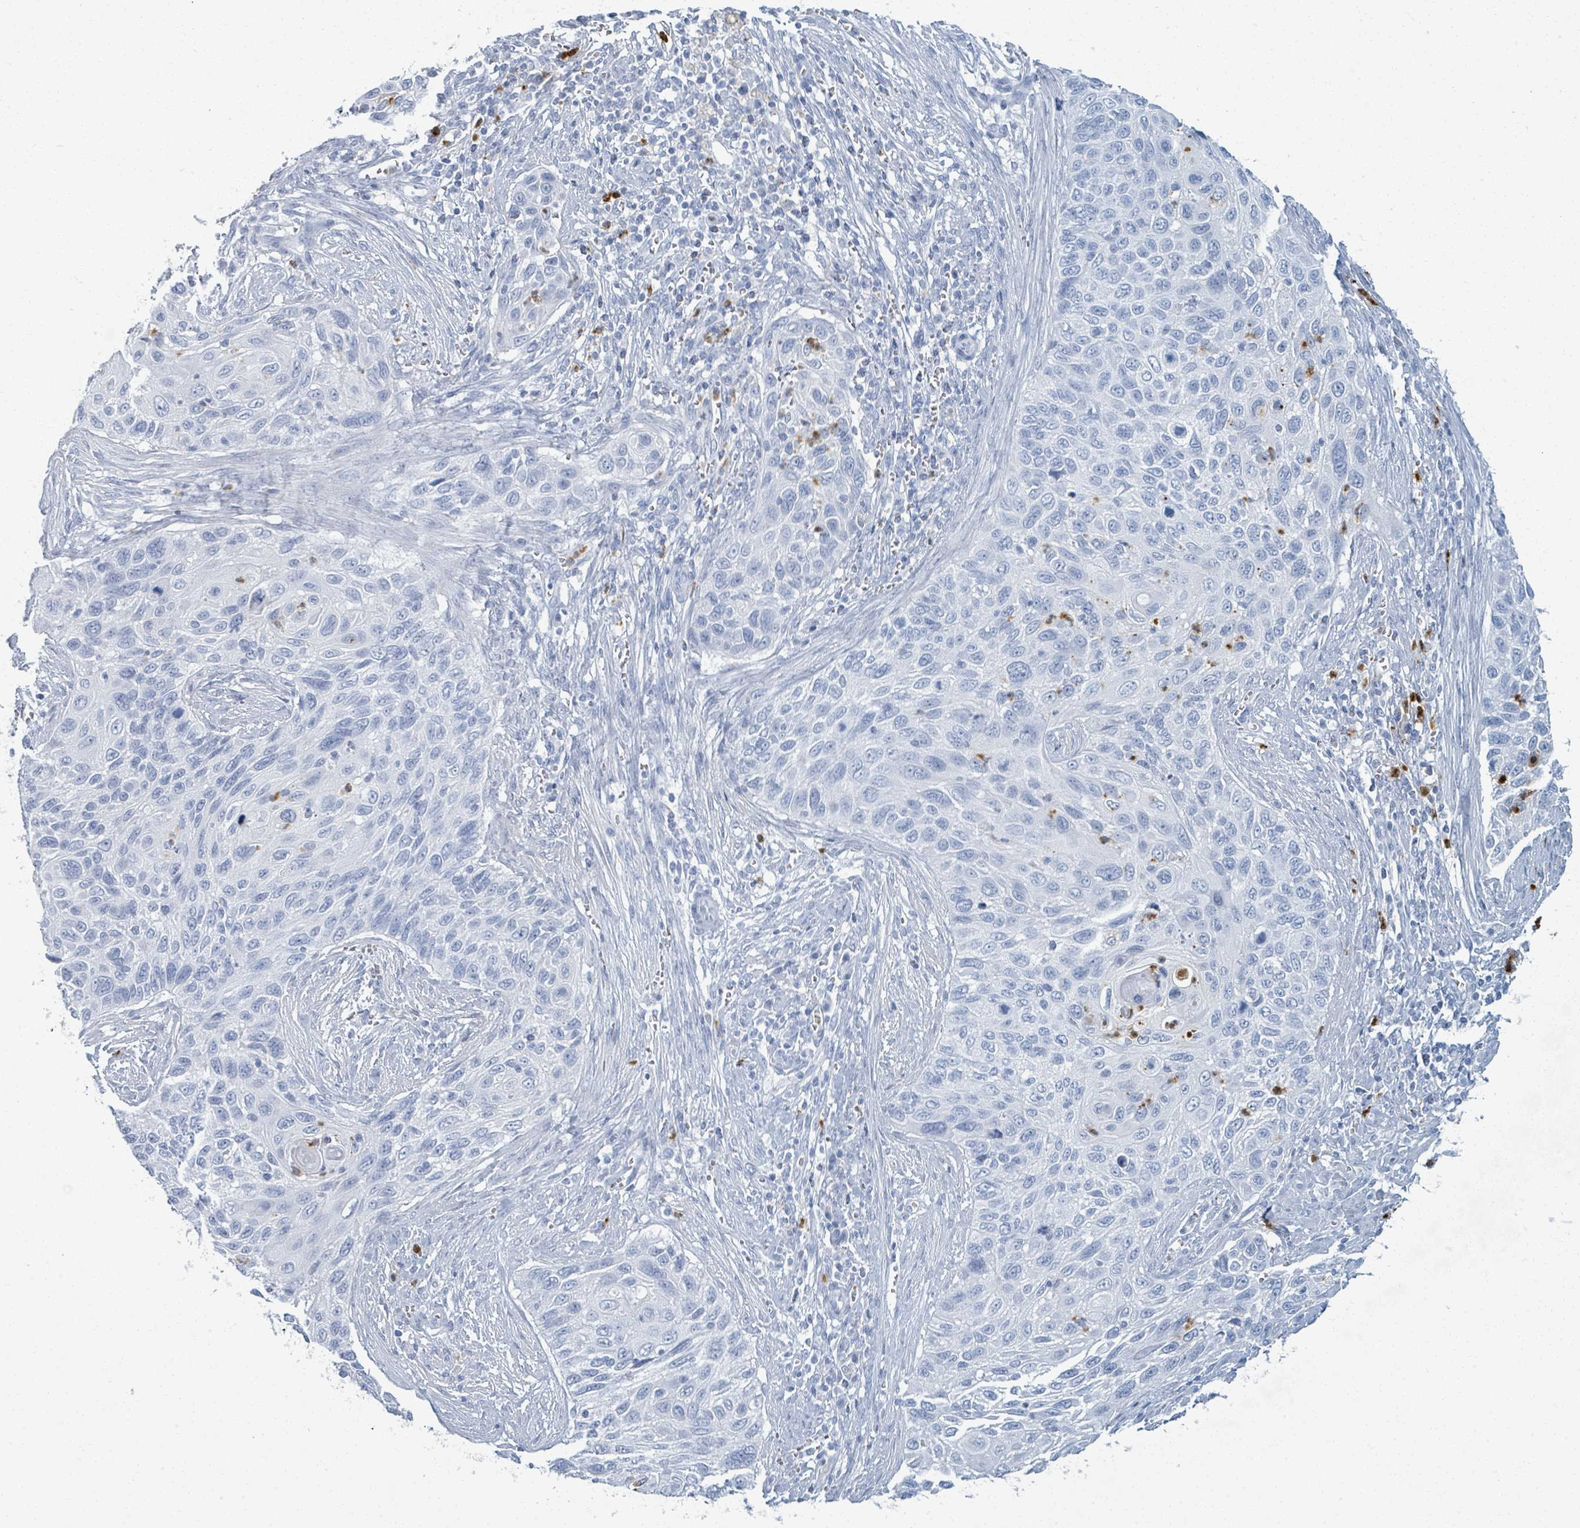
{"staining": {"intensity": "negative", "quantity": "none", "location": "none"}, "tissue": "cervical cancer", "cell_type": "Tumor cells", "image_type": "cancer", "snomed": [{"axis": "morphology", "description": "Squamous cell carcinoma, NOS"}, {"axis": "topography", "description": "Cervix"}], "caption": "Immunohistochemical staining of cervical cancer reveals no significant expression in tumor cells.", "gene": "DEFA4", "patient": {"sex": "female", "age": 70}}